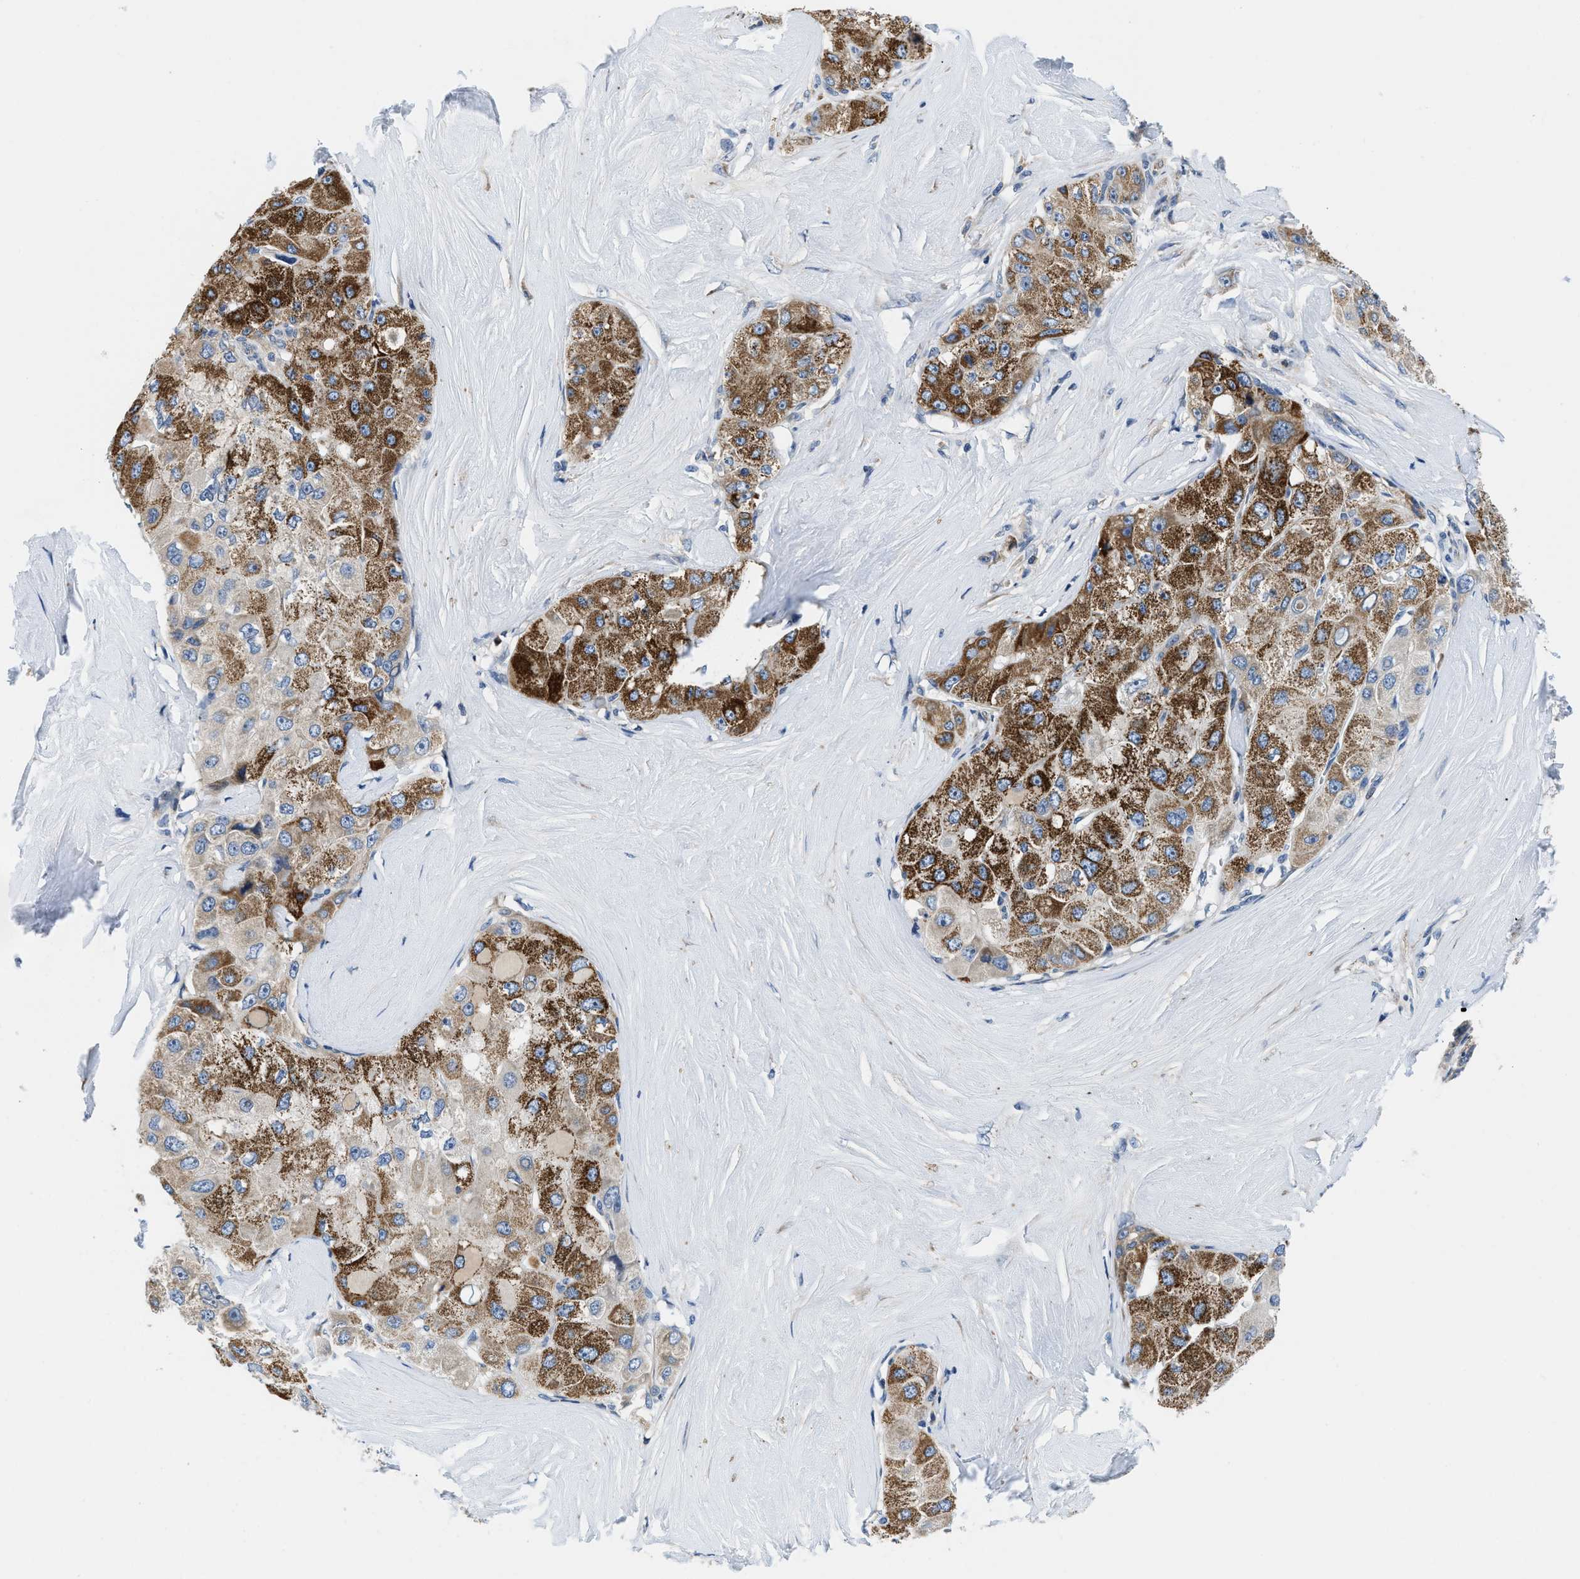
{"staining": {"intensity": "strong", "quantity": "25%-75%", "location": "cytoplasmic/membranous"}, "tissue": "liver cancer", "cell_type": "Tumor cells", "image_type": "cancer", "snomed": [{"axis": "morphology", "description": "Carcinoma, Hepatocellular, NOS"}, {"axis": "topography", "description": "Liver"}], "caption": "IHC of human liver cancer displays high levels of strong cytoplasmic/membranous positivity in approximately 25%-75% of tumor cells. (Stains: DAB (3,3'-diaminobenzidine) in brown, nuclei in blue, Microscopy: brightfield microscopy at high magnification).", "gene": "IKBKE", "patient": {"sex": "male", "age": 80}}